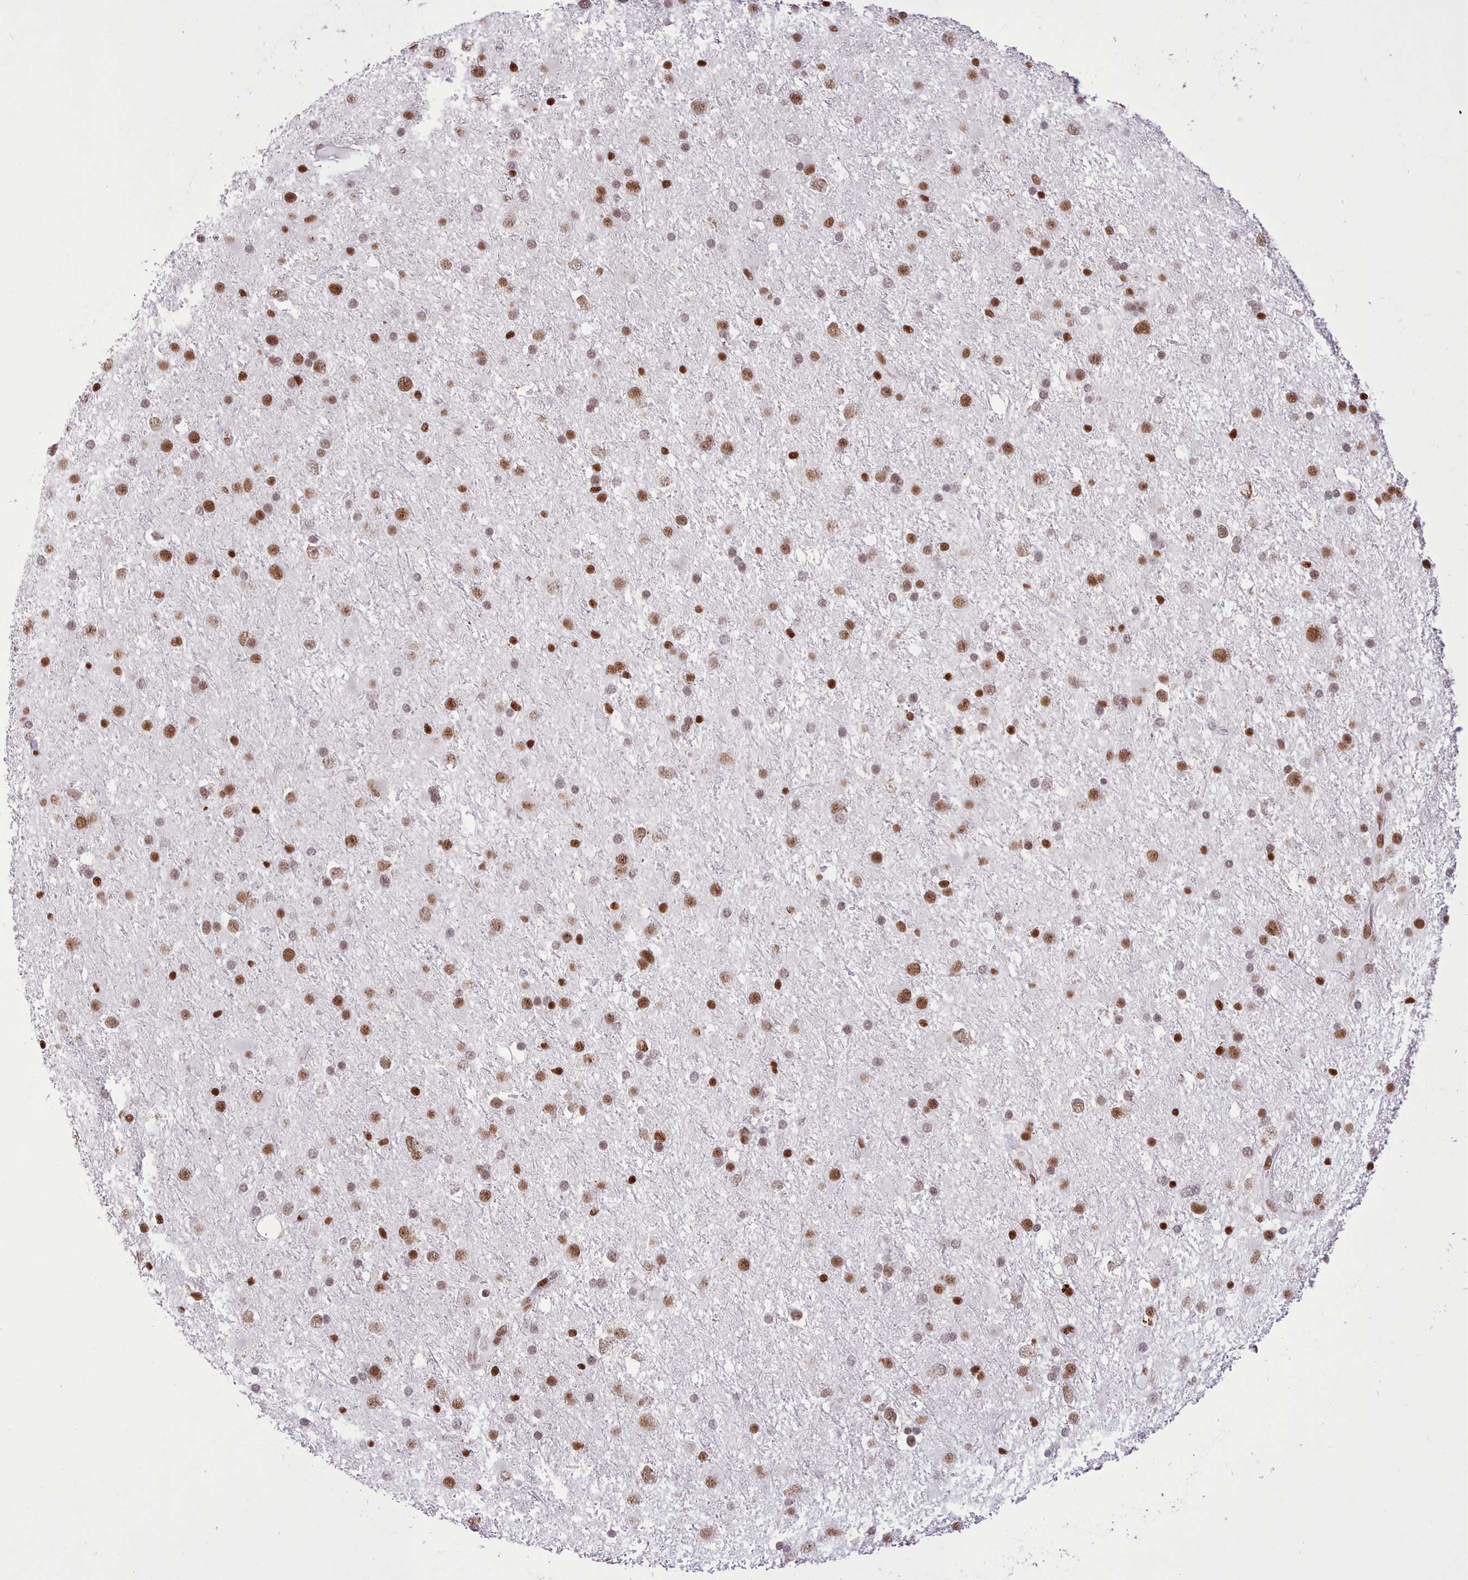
{"staining": {"intensity": "moderate", "quantity": ">75%", "location": "nuclear"}, "tissue": "glioma", "cell_type": "Tumor cells", "image_type": "cancer", "snomed": [{"axis": "morphology", "description": "Glioma, malignant, Low grade"}, {"axis": "topography", "description": "Brain"}], "caption": "Low-grade glioma (malignant) was stained to show a protein in brown. There is medium levels of moderate nuclear positivity in about >75% of tumor cells. (DAB IHC, brown staining for protein, blue staining for nuclei).", "gene": "TAF15", "patient": {"sex": "female", "age": 32}}